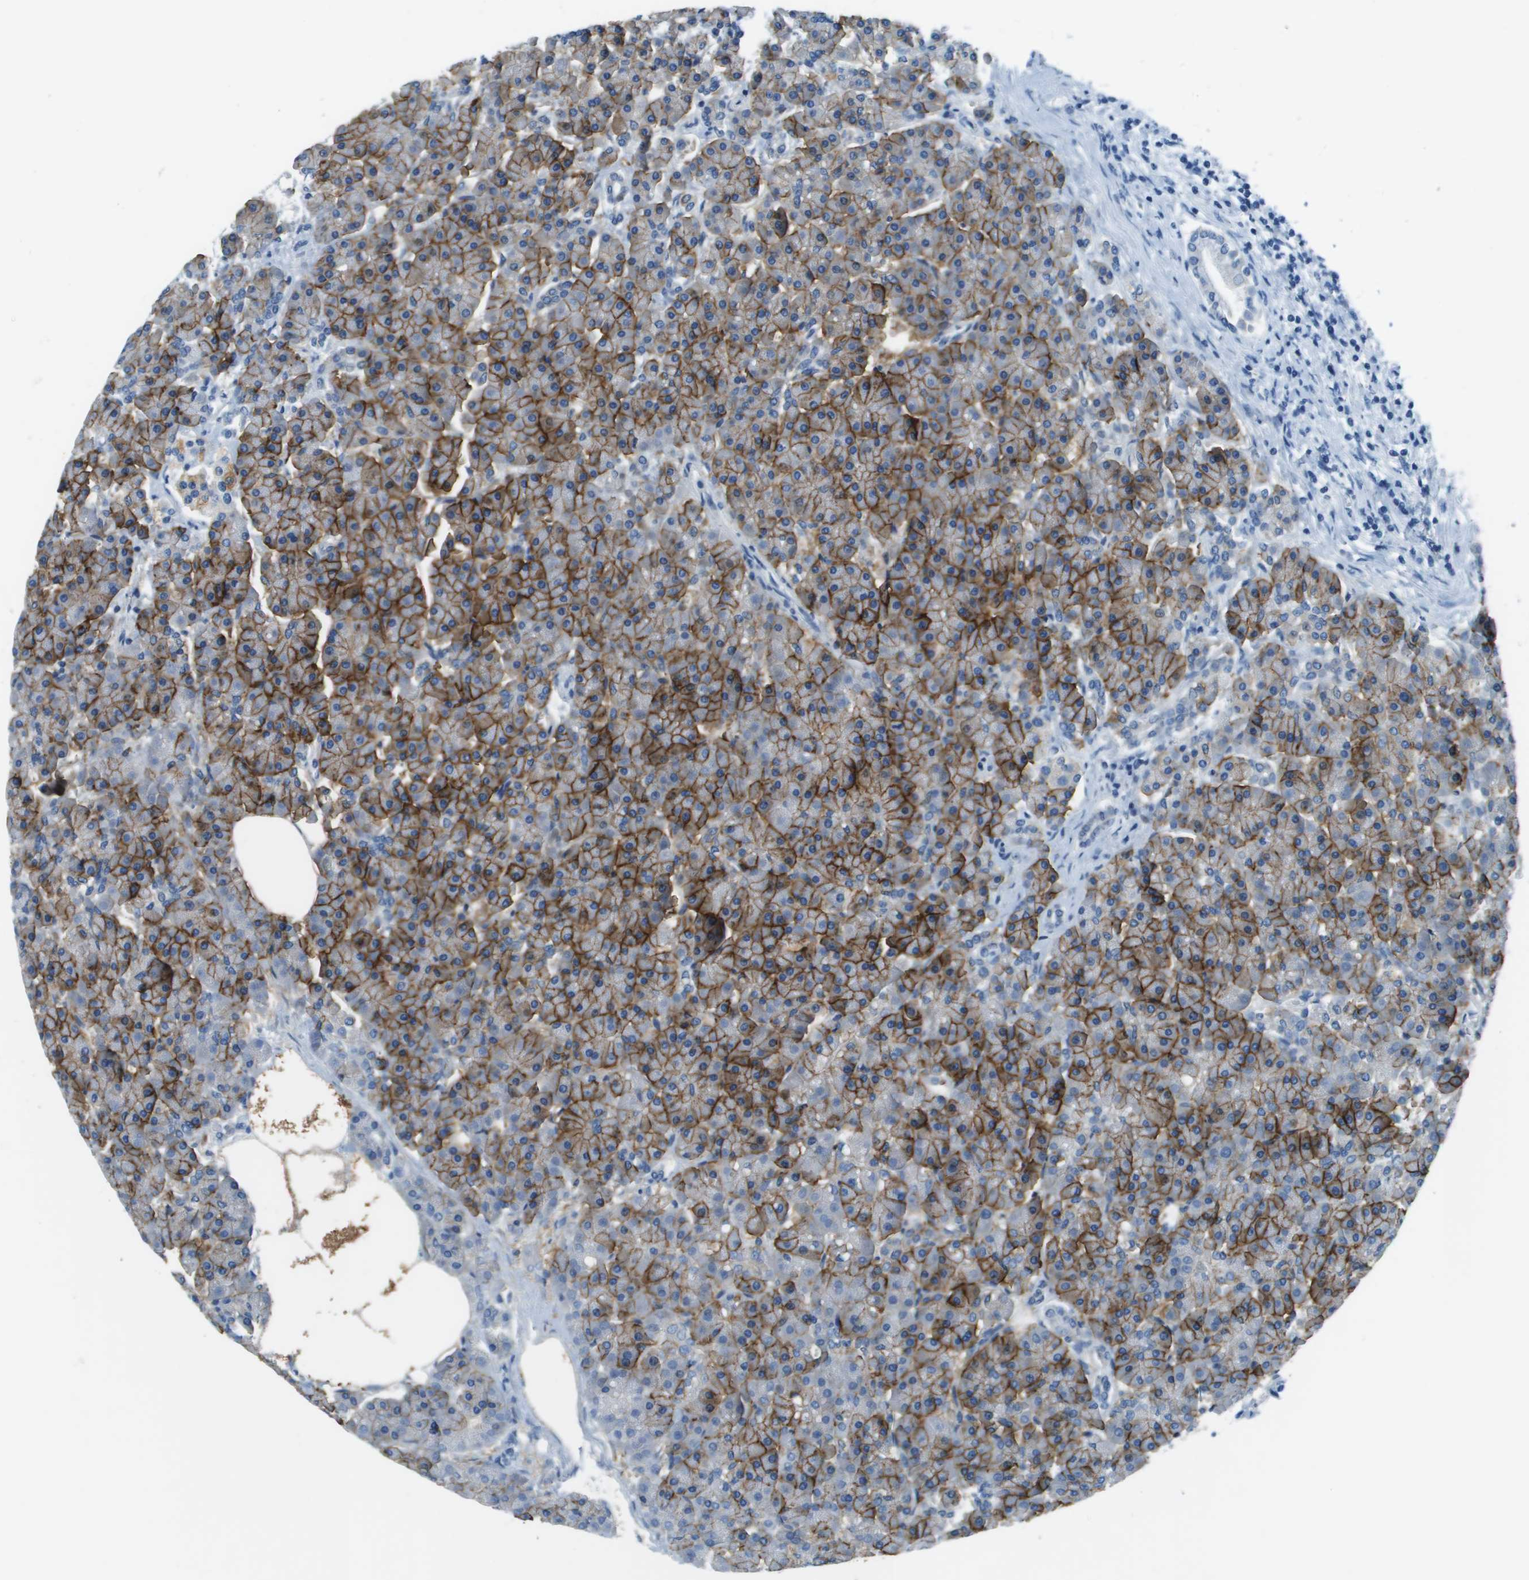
{"staining": {"intensity": "moderate", "quantity": "25%-75%", "location": "cytoplasmic/membranous"}, "tissue": "pancreas", "cell_type": "Exocrine glandular cells", "image_type": "normal", "snomed": [{"axis": "morphology", "description": "Normal tissue, NOS"}, {"axis": "topography", "description": "Pancreas"}], "caption": "Immunohistochemical staining of benign pancreas shows medium levels of moderate cytoplasmic/membranous expression in approximately 25%-75% of exocrine glandular cells. Immunohistochemistry stains the protein in brown and the nuclei are stained blue.", "gene": "SLC16A10", "patient": {"sex": "female", "age": 70}}